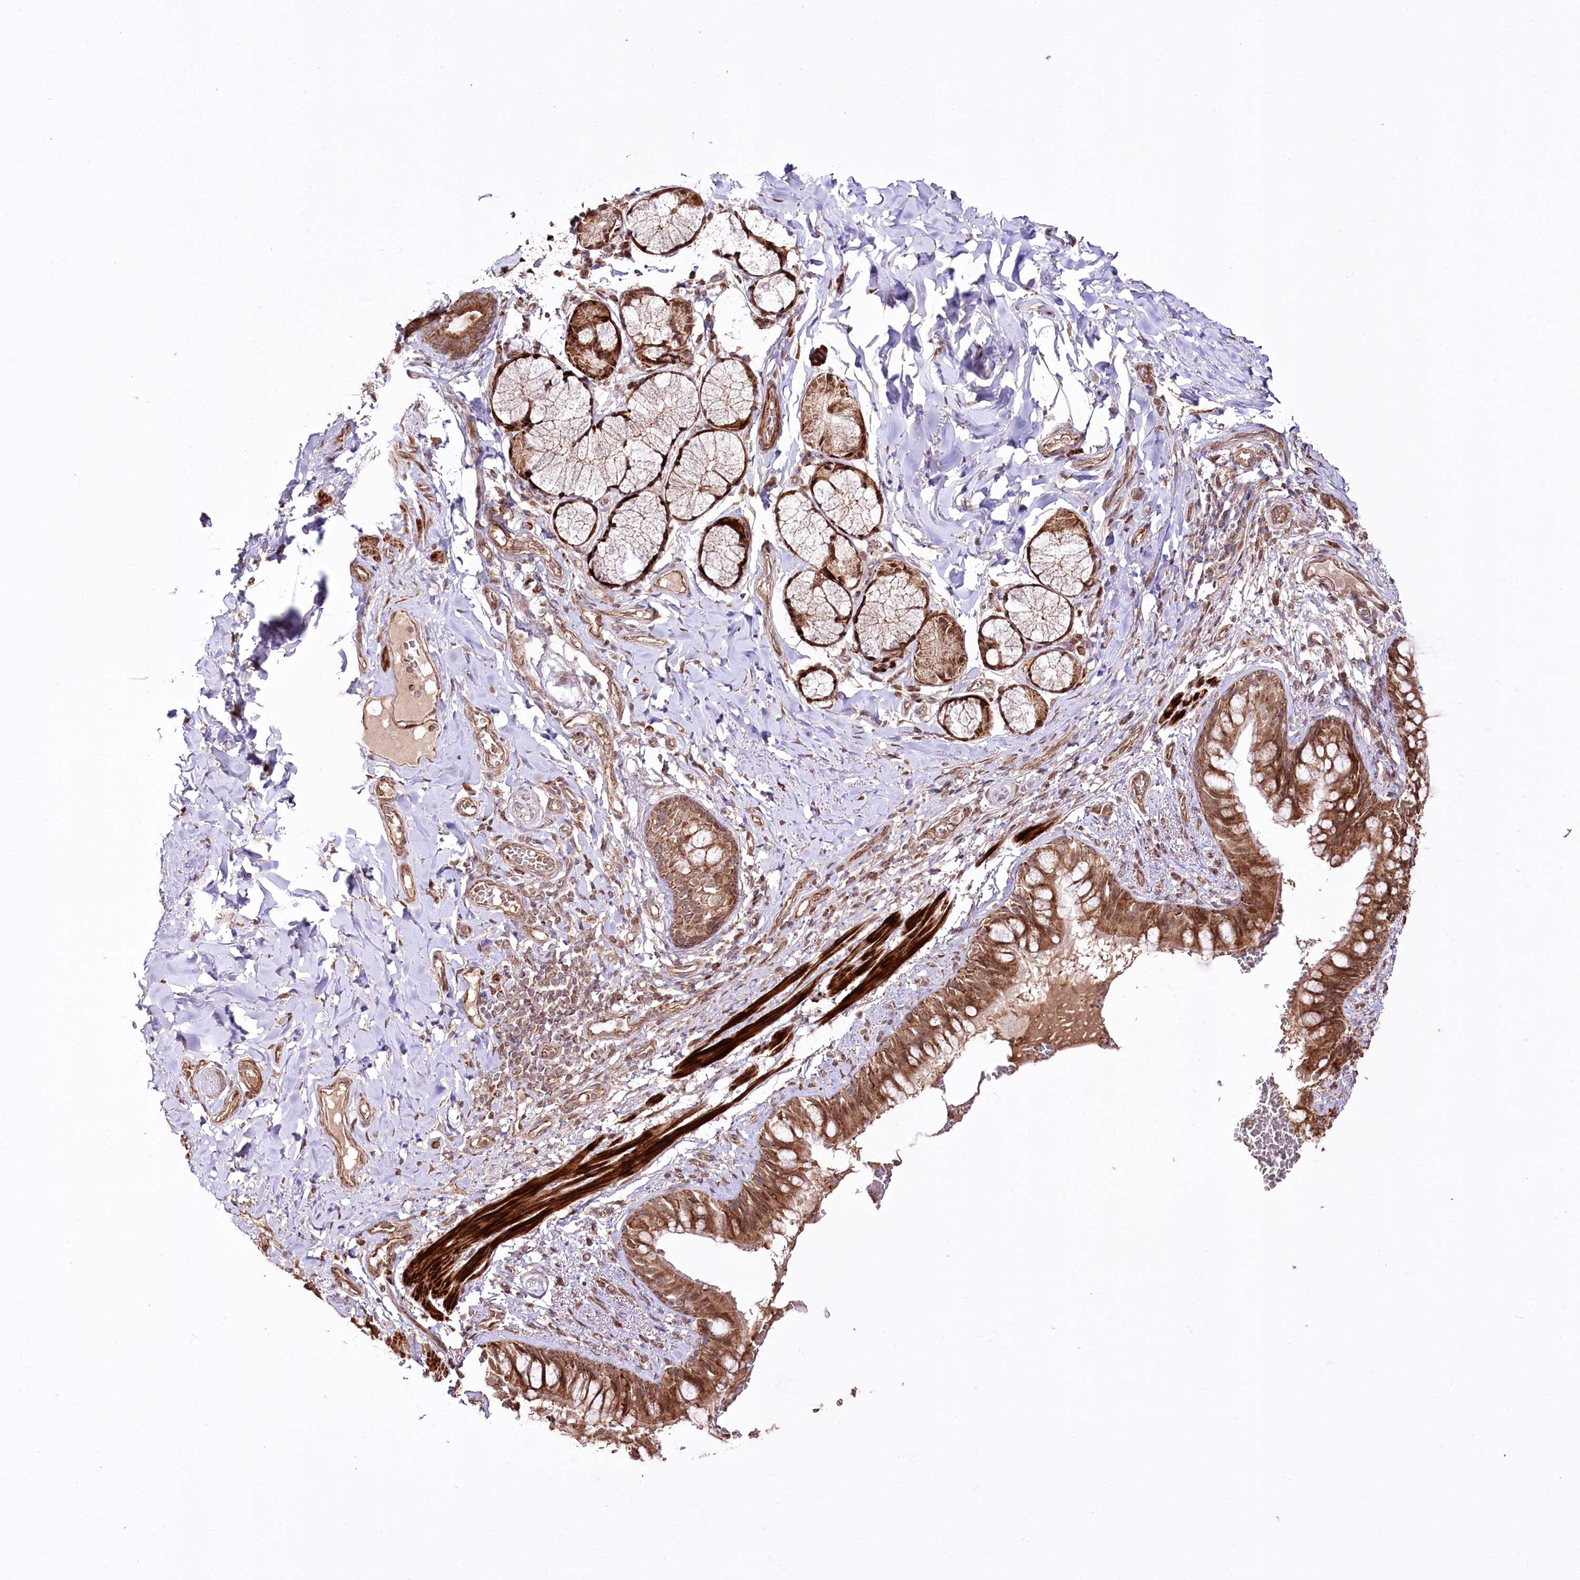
{"staining": {"intensity": "moderate", "quantity": ">75%", "location": "cytoplasmic/membranous"}, "tissue": "bronchus", "cell_type": "Respiratory epithelial cells", "image_type": "normal", "snomed": [{"axis": "morphology", "description": "Normal tissue, NOS"}, {"axis": "topography", "description": "Cartilage tissue"}, {"axis": "topography", "description": "Bronchus"}], "caption": "Immunohistochemical staining of normal human bronchus shows >75% levels of moderate cytoplasmic/membranous protein expression in approximately >75% of respiratory epithelial cells. (Stains: DAB in brown, nuclei in blue, Microscopy: brightfield microscopy at high magnification).", "gene": "REXO2", "patient": {"sex": "female", "age": 36}}